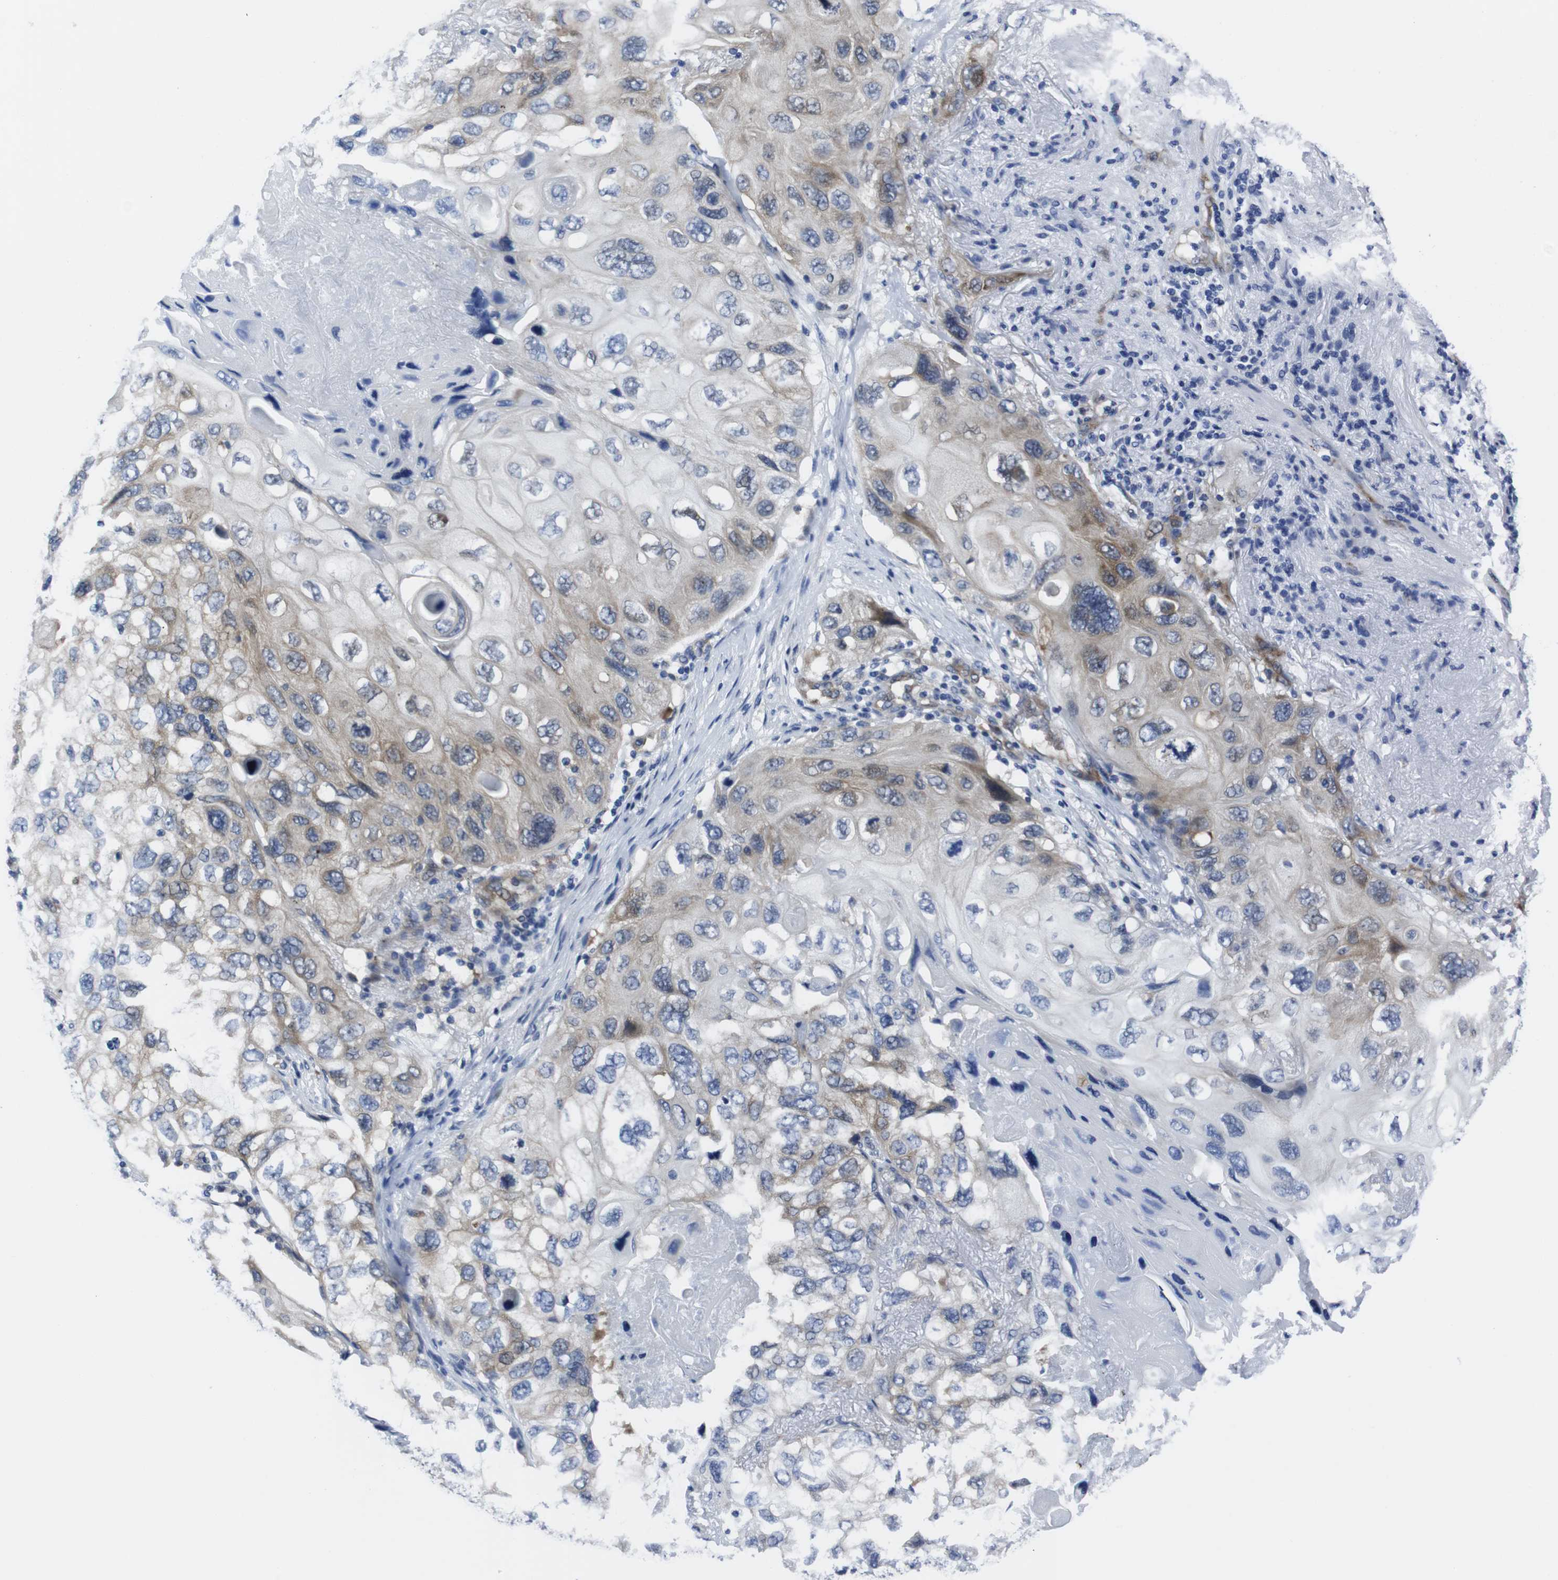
{"staining": {"intensity": "weak", "quantity": "25%-75%", "location": "cytoplasmic/membranous"}, "tissue": "lung cancer", "cell_type": "Tumor cells", "image_type": "cancer", "snomed": [{"axis": "morphology", "description": "Squamous cell carcinoma, NOS"}, {"axis": "topography", "description": "Lung"}], "caption": "Protein expression analysis of human squamous cell carcinoma (lung) reveals weak cytoplasmic/membranous staining in about 25%-75% of tumor cells.", "gene": "EIF4A1", "patient": {"sex": "female", "age": 73}}